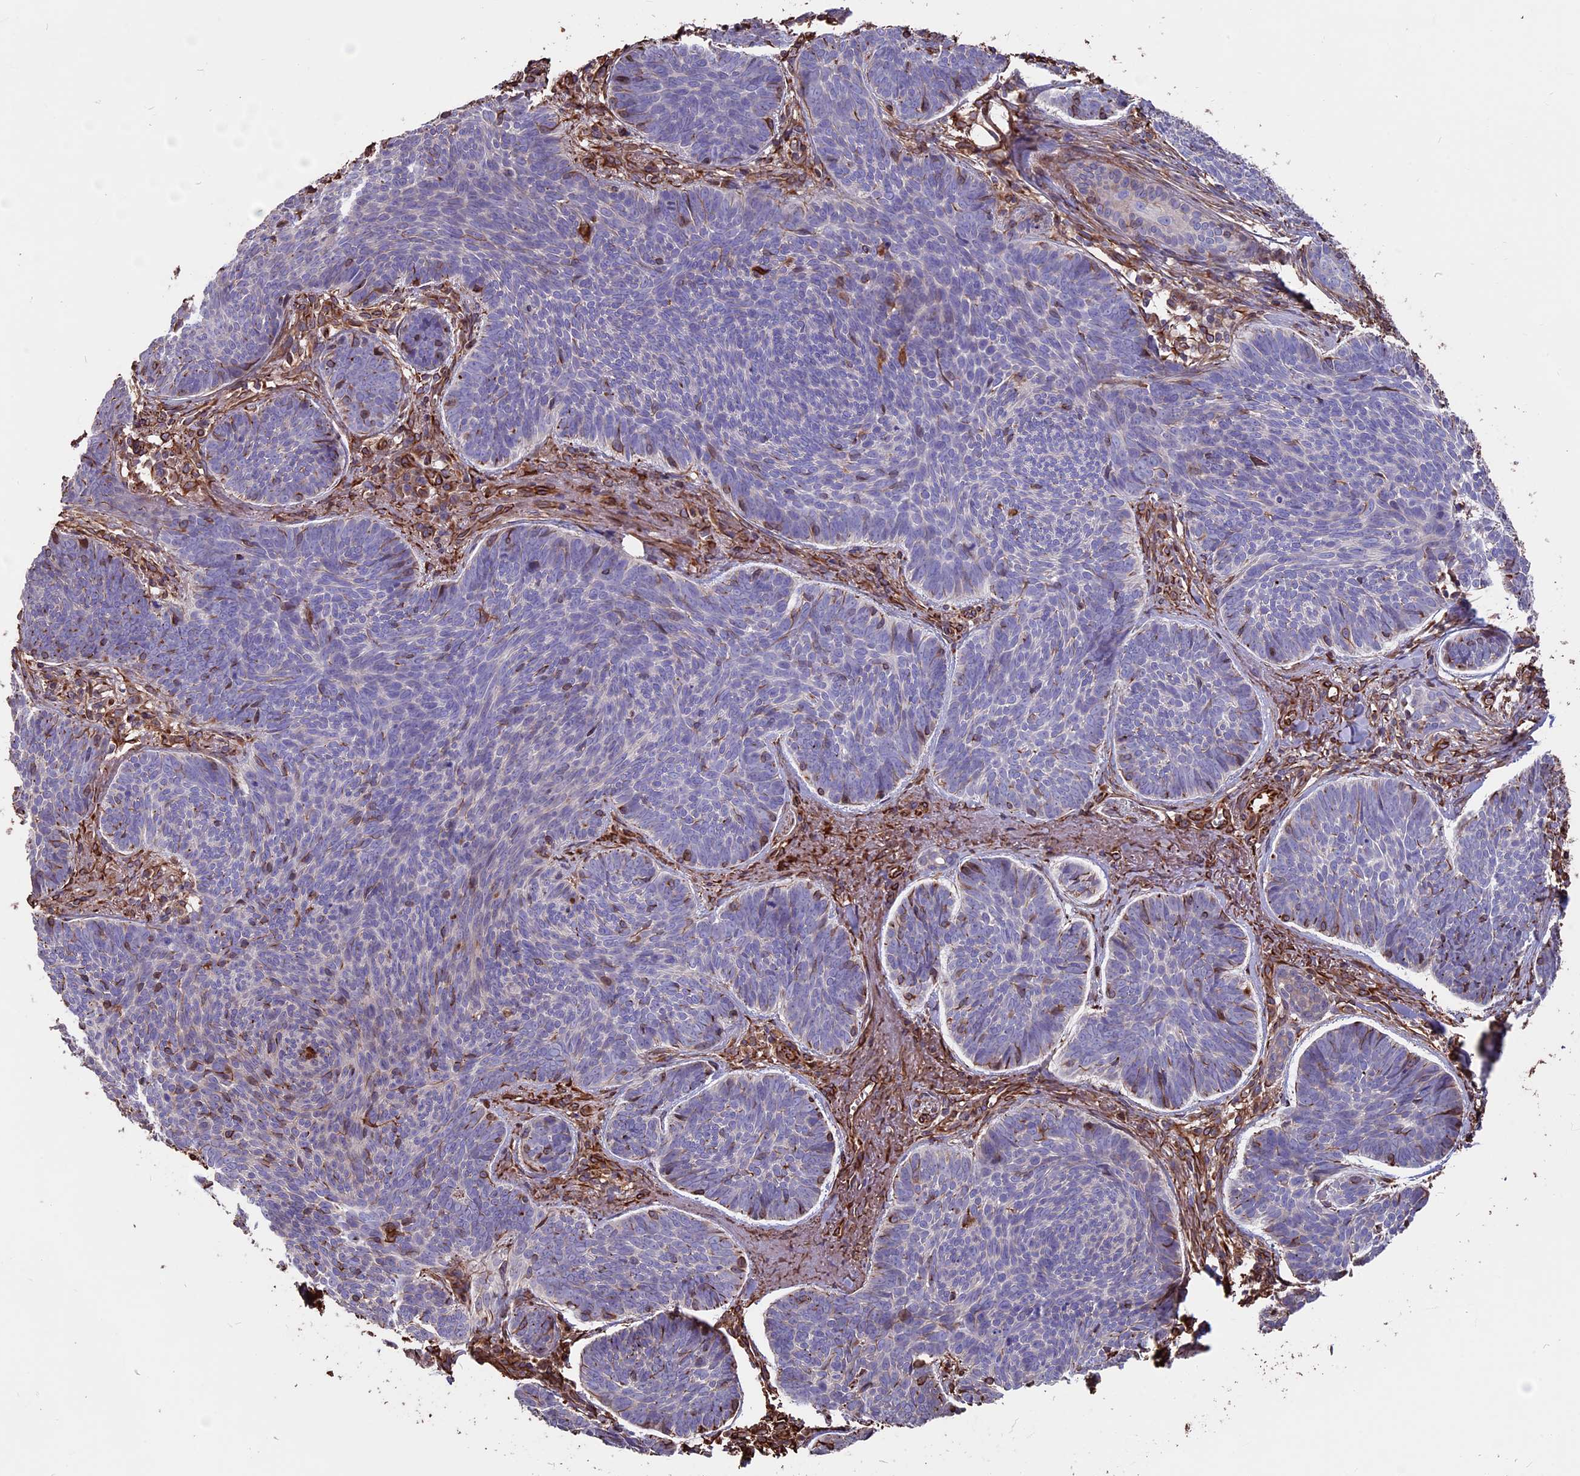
{"staining": {"intensity": "negative", "quantity": "none", "location": "none"}, "tissue": "skin cancer", "cell_type": "Tumor cells", "image_type": "cancer", "snomed": [{"axis": "morphology", "description": "Basal cell carcinoma"}, {"axis": "topography", "description": "Skin"}], "caption": "High magnification brightfield microscopy of basal cell carcinoma (skin) stained with DAB (brown) and counterstained with hematoxylin (blue): tumor cells show no significant positivity.", "gene": "SEH1L", "patient": {"sex": "female", "age": 74}}